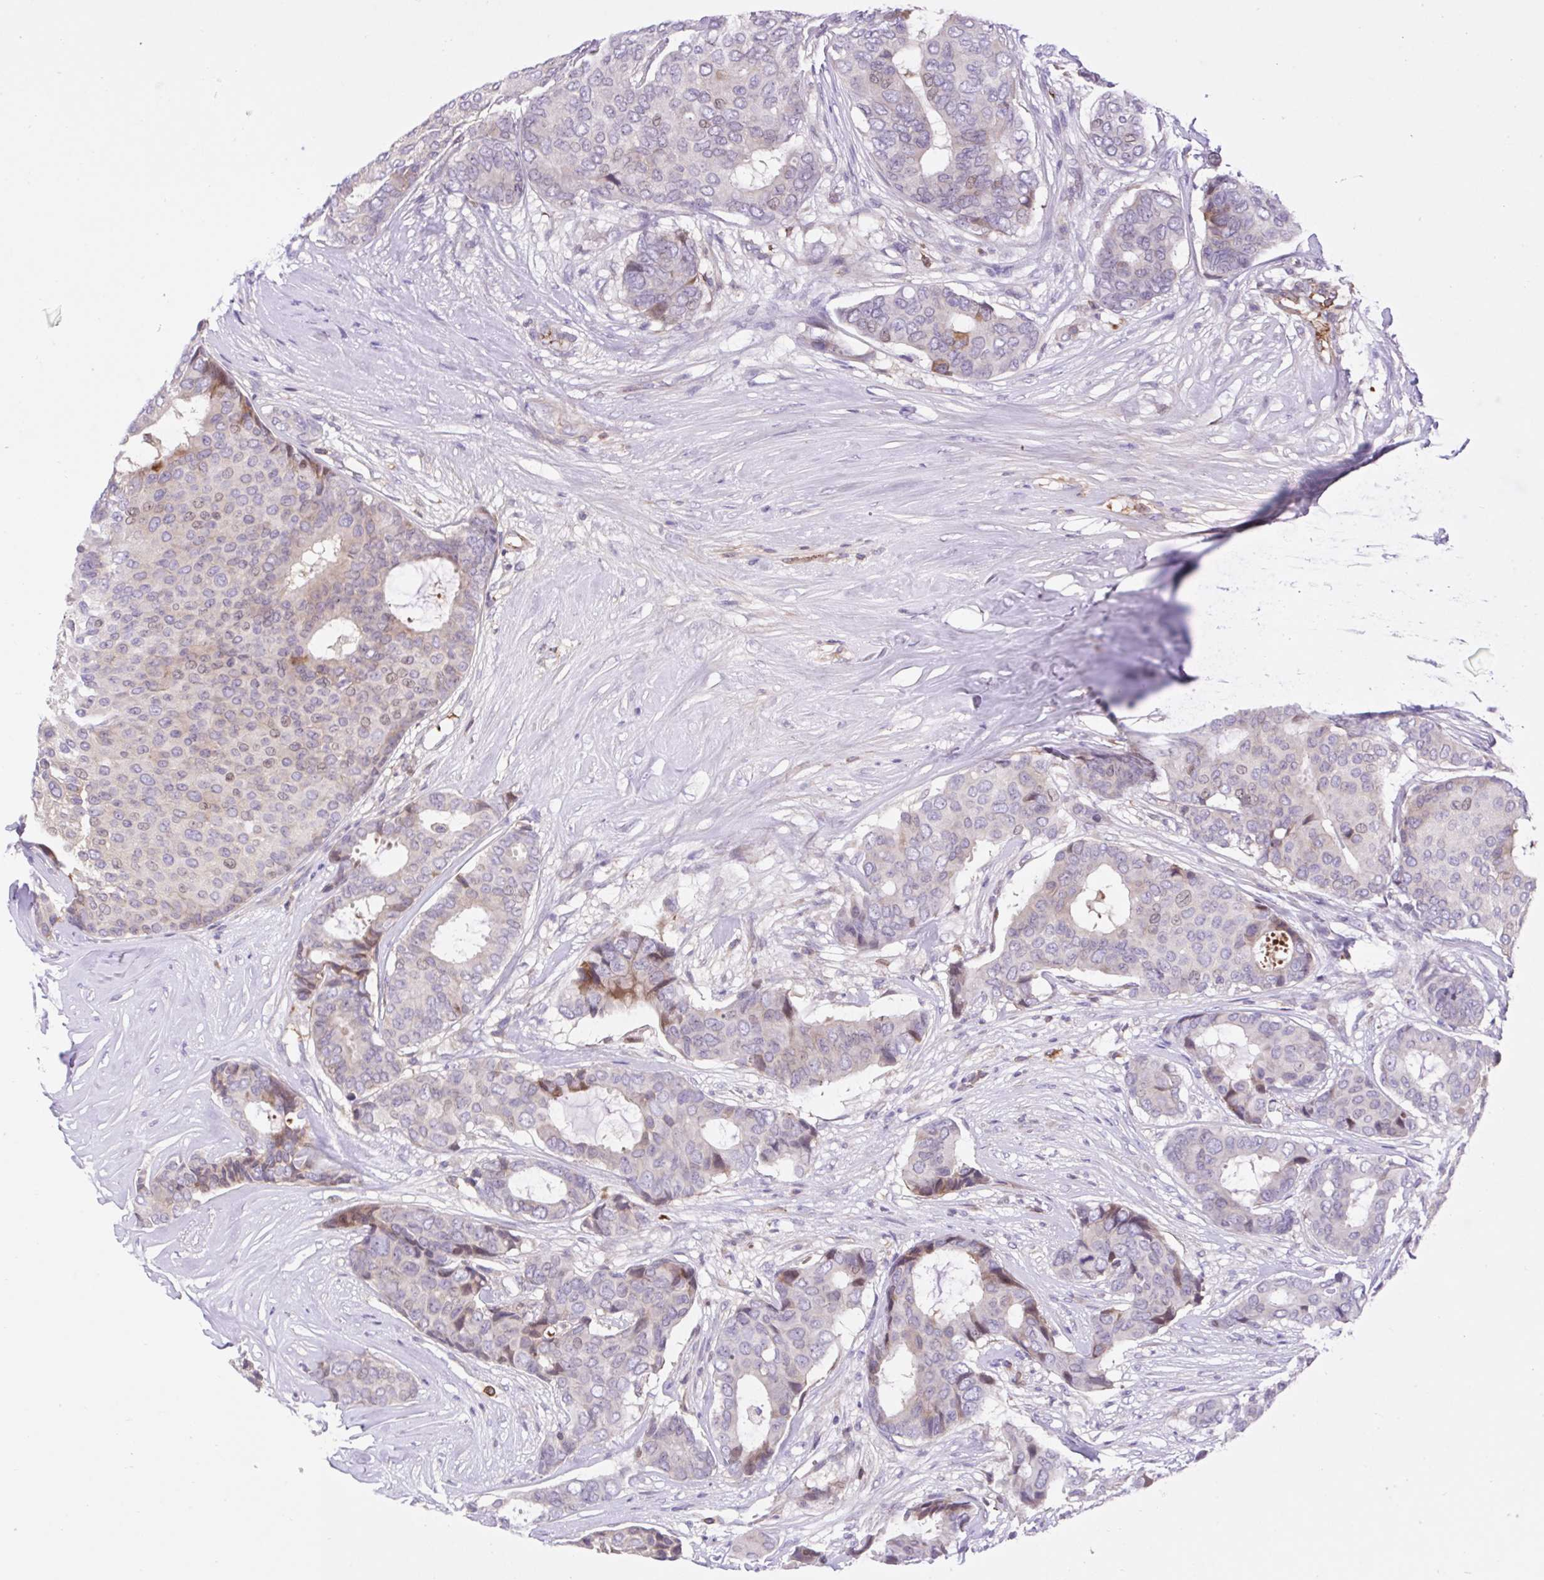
{"staining": {"intensity": "negative", "quantity": "none", "location": "none"}, "tissue": "breast cancer", "cell_type": "Tumor cells", "image_type": "cancer", "snomed": [{"axis": "morphology", "description": "Duct carcinoma"}, {"axis": "topography", "description": "Breast"}], "caption": "Protein analysis of breast cancer (invasive ductal carcinoma) displays no significant staining in tumor cells.", "gene": "TPRG1", "patient": {"sex": "female", "age": 75}}